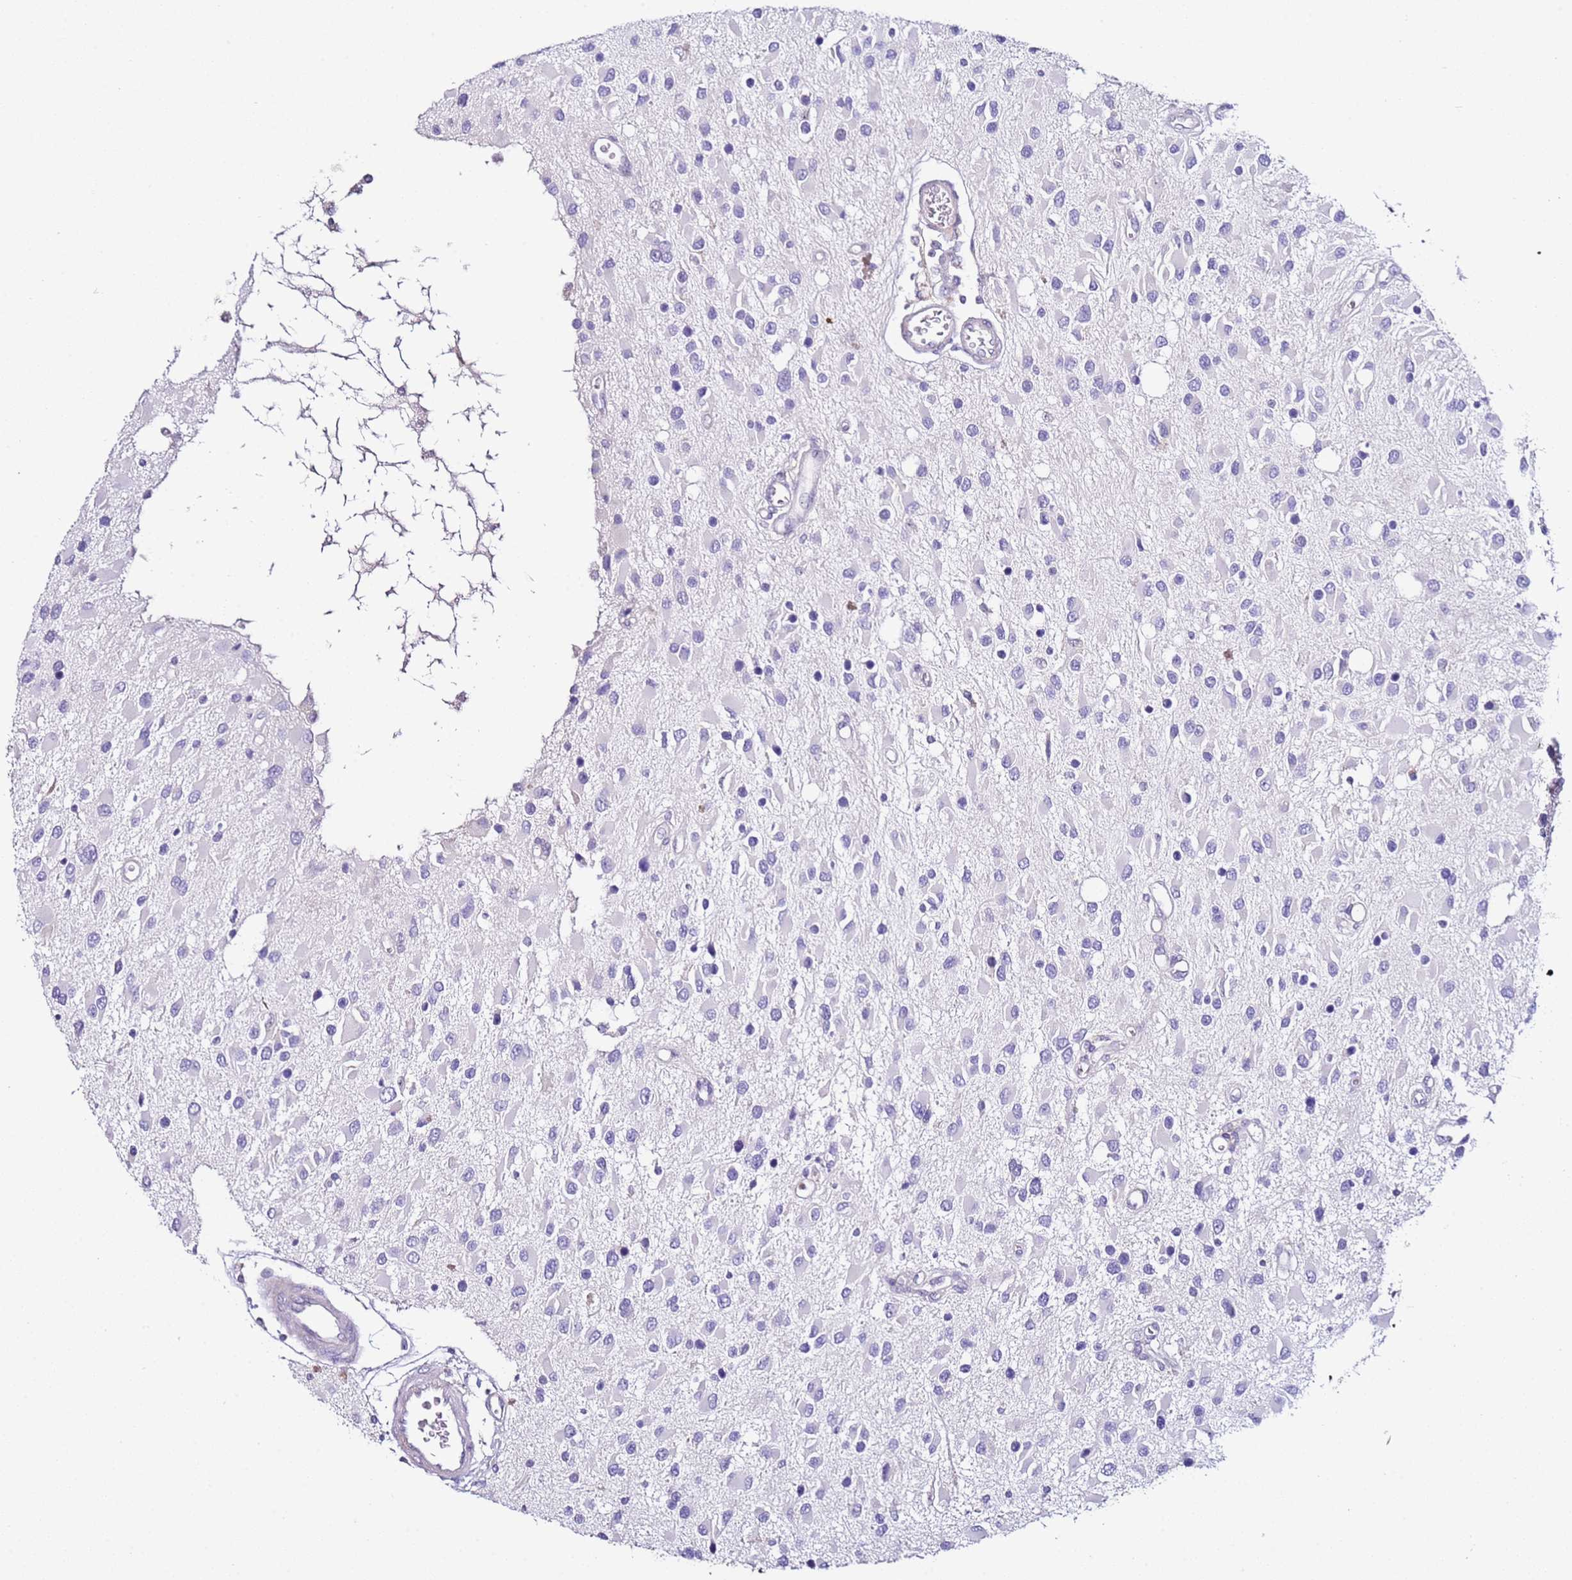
{"staining": {"intensity": "negative", "quantity": "none", "location": "none"}, "tissue": "glioma", "cell_type": "Tumor cells", "image_type": "cancer", "snomed": [{"axis": "morphology", "description": "Glioma, malignant, High grade"}, {"axis": "topography", "description": "Brain"}], "caption": "Glioma was stained to show a protein in brown. There is no significant positivity in tumor cells.", "gene": "HGD", "patient": {"sex": "male", "age": 53}}